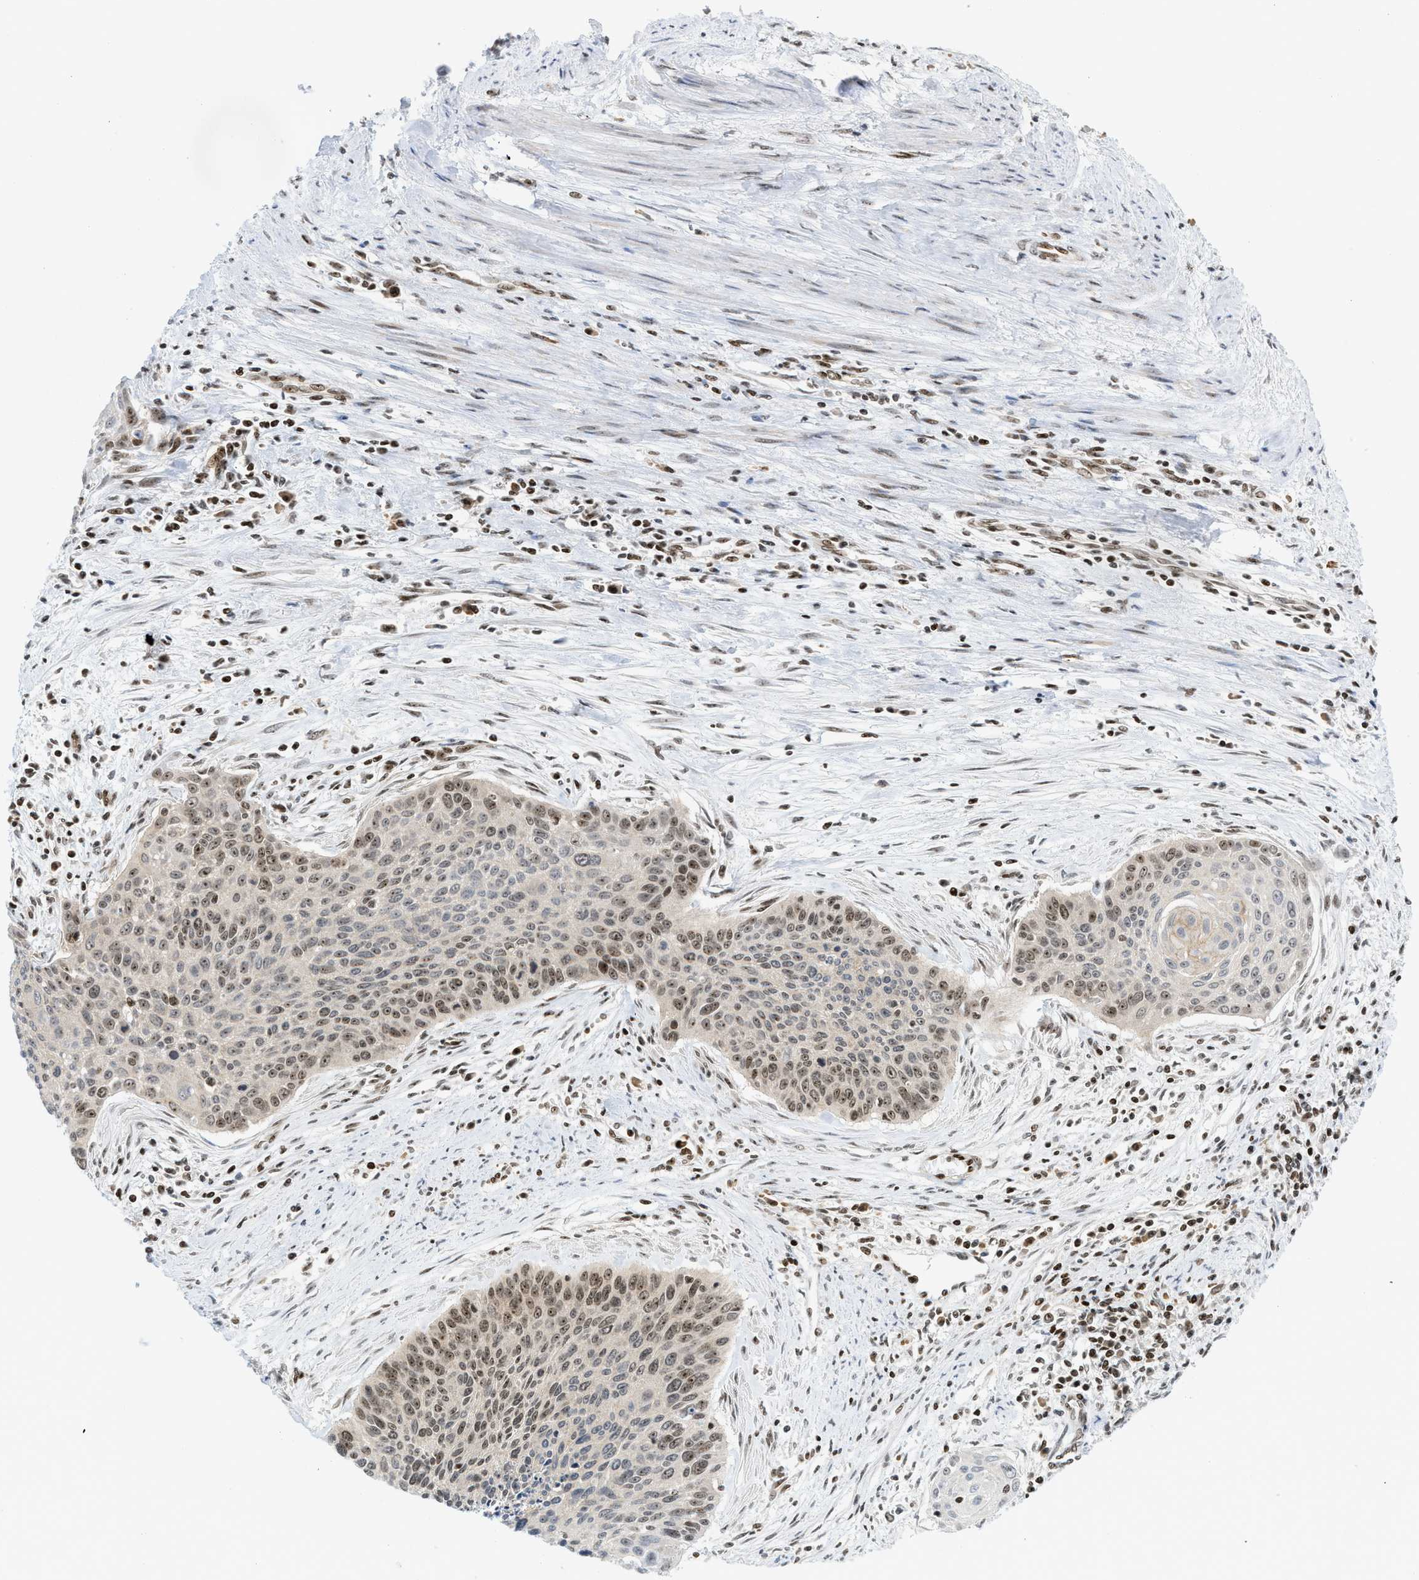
{"staining": {"intensity": "moderate", "quantity": "25%-75%", "location": "nuclear"}, "tissue": "cervical cancer", "cell_type": "Tumor cells", "image_type": "cancer", "snomed": [{"axis": "morphology", "description": "Squamous cell carcinoma, NOS"}, {"axis": "topography", "description": "Cervix"}], "caption": "Cervical cancer stained with a protein marker shows moderate staining in tumor cells.", "gene": "ZNF22", "patient": {"sex": "female", "age": 55}}